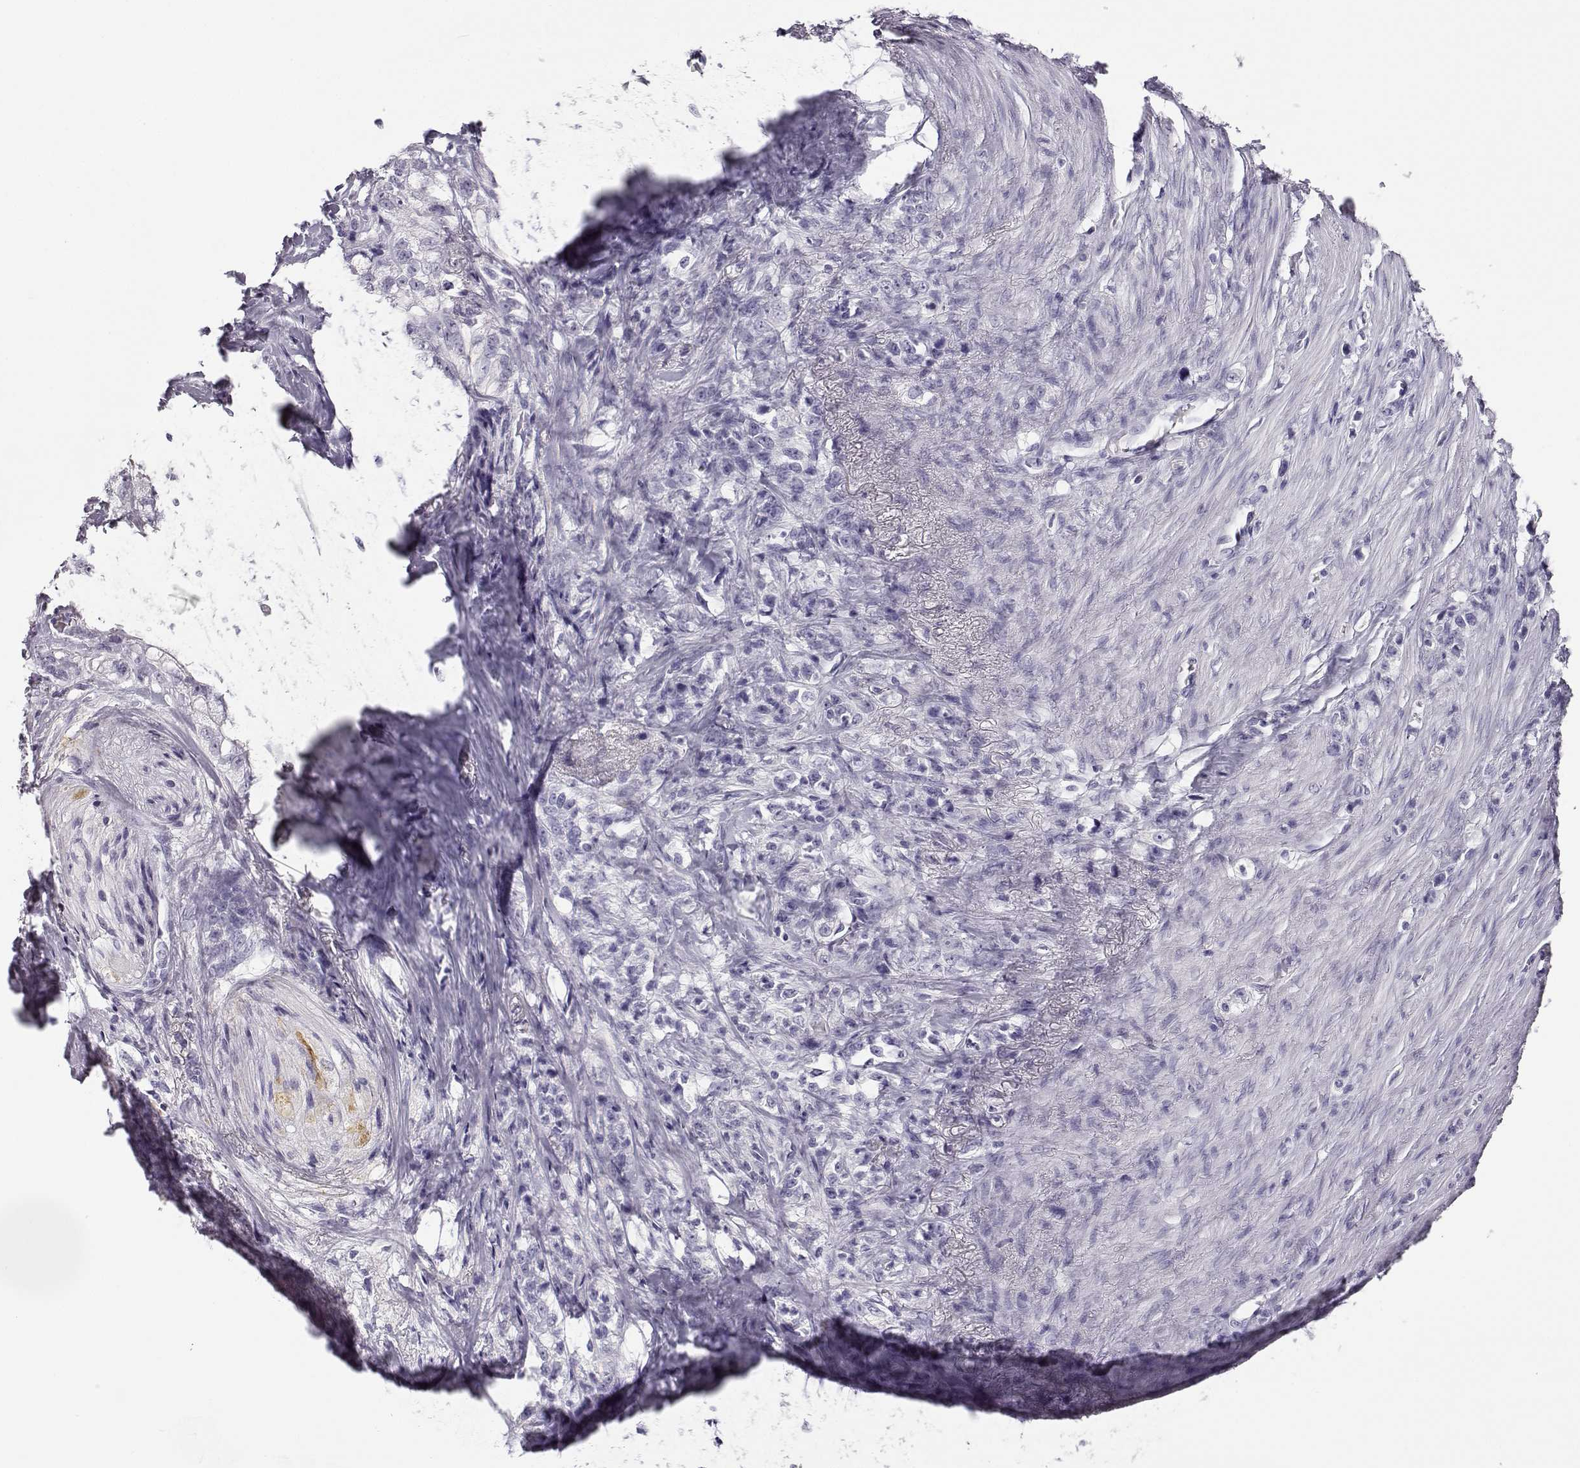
{"staining": {"intensity": "negative", "quantity": "none", "location": "none"}, "tissue": "stomach cancer", "cell_type": "Tumor cells", "image_type": "cancer", "snomed": [{"axis": "morphology", "description": "Adenocarcinoma, NOS"}, {"axis": "topography", "description": "Stomach, lower"}], "caption": "Protein analysis of stomach cancer (adenocarcinoma) shows no significant positivity in tumor cells.", "gene": "RHOXF2", "patient": {"sex": "male", "age": 88}}